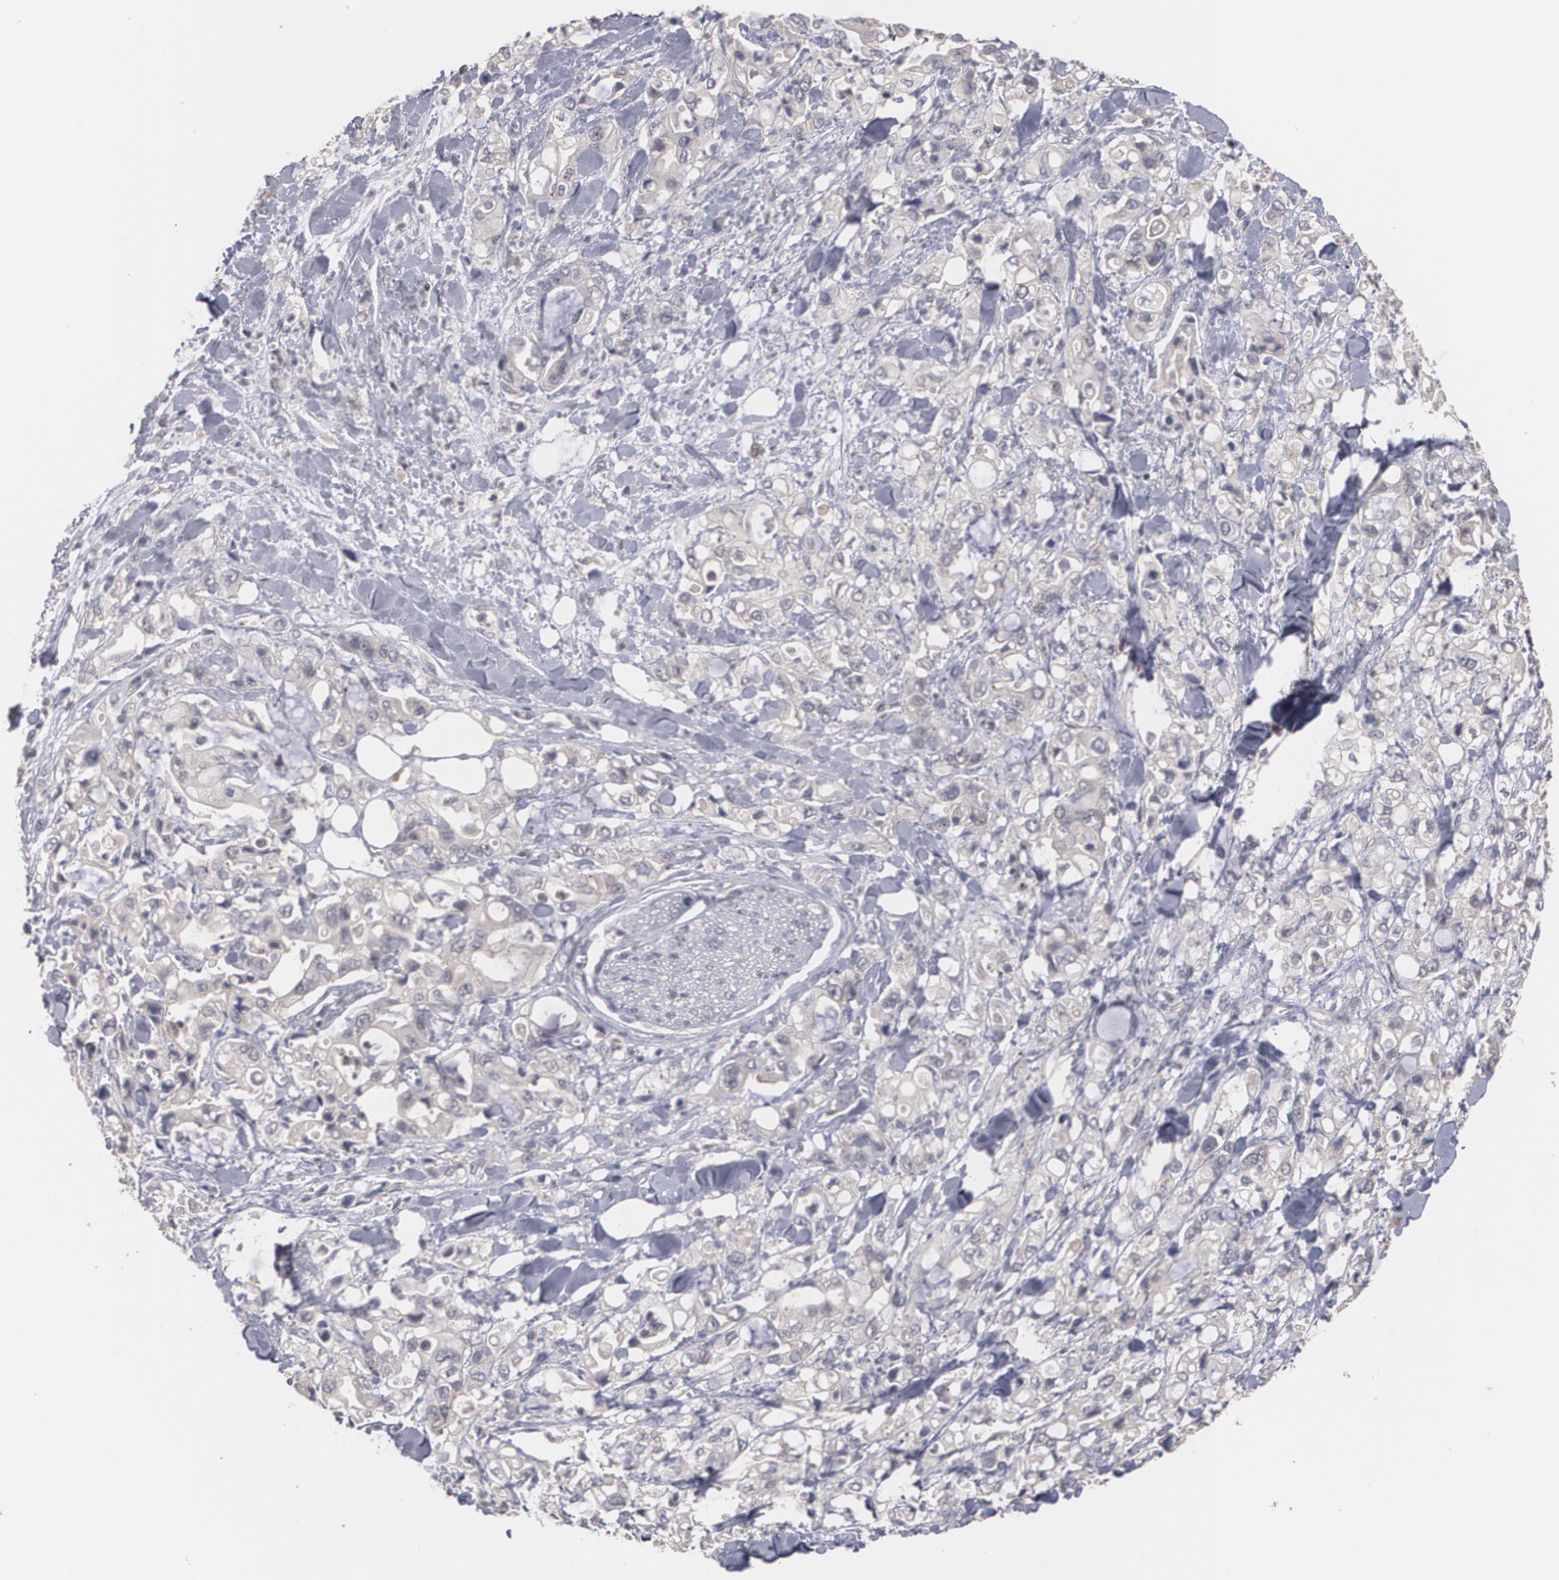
{"staining": {"intensity": "weak", "quantity": ">75%", "location": "cytoplasmic/membranous"}, "tissue": "pancreatic cancer", "cell_type": "Tumor cells", "image_type": "cancer", "snomed": [{"axis": "morphology", "description": "Adenocarcinoma, NOS"}, {"axis": "topography", "description": "Pancreas"}], "caption": "This image reveals immunohistochemistry staining of pancreatic cancer, with low weak cytoplasmic/membranous staining in about >75% of tumor cells.", "gene": "ARF6", "patient": {"sex": "male", "age": 70}}